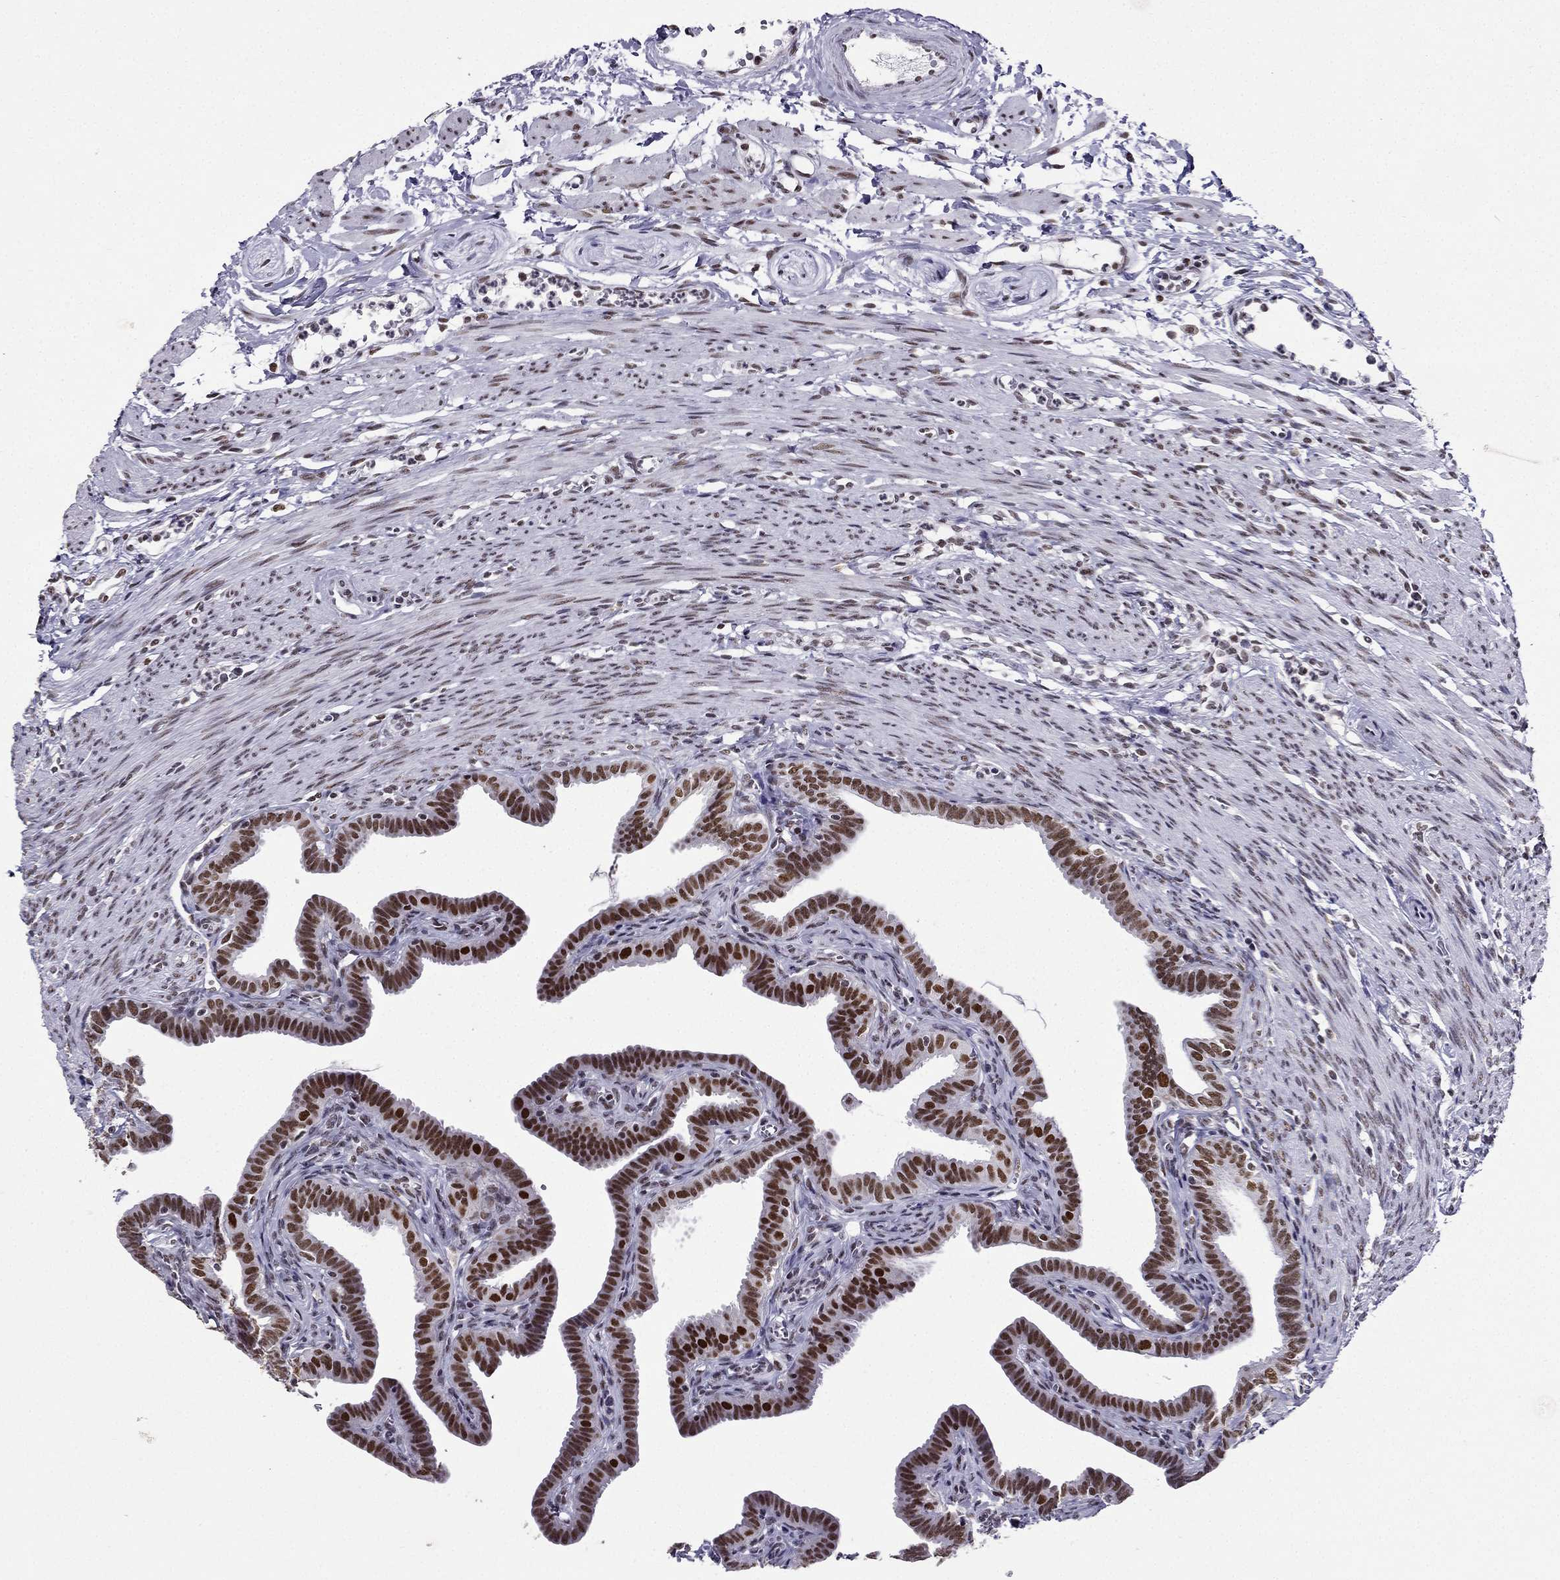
{"staining": {"intensity": "moderate", "quantity": ">75%", "location": "nuclear"}, "tissue": "fallopian tube", "cell_type": "Glandular cells", "image_type": "normal", "snomed": [{"axis": "morphology", "description": "Normal tissue, NOS"}, {"axis": "topography", "description": "Fallopian tube"}, {"axis": "topography", "description": "Ovary"}], "caption": "Immunohistochemical staining of benign human fallopian tube shows >75% levels of moderate nuclear protein staining in about >75% of glandular cells.", "gene": "ZNF420", "patient": {"sex": "female", "age": 33}}